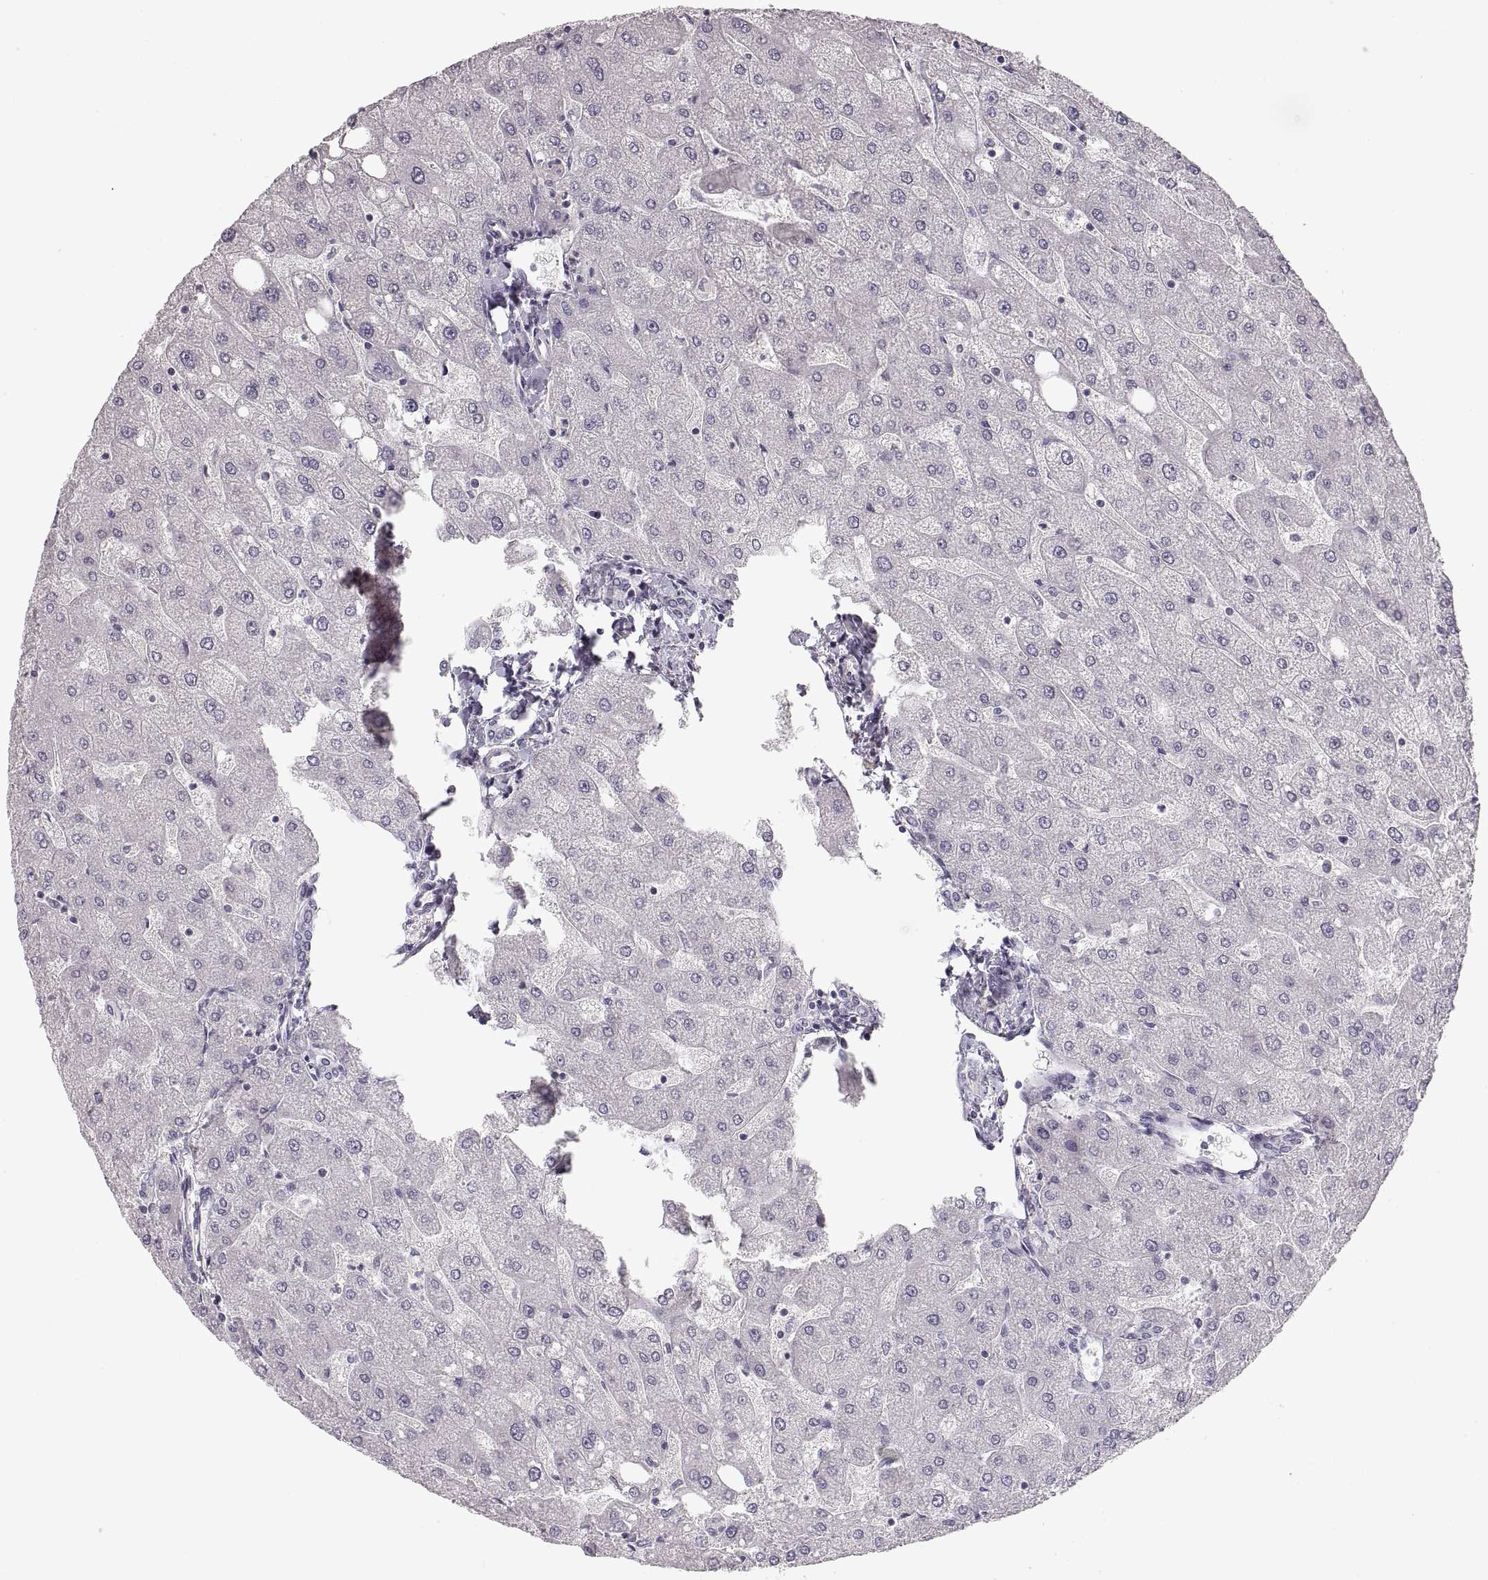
{"staining": {"intensity": "negative", "quantity": "none", "location": "none"}, "tissue": "liver", "cell_type": "Cholangiocytes", "image_type": "normal", "snomed": [{"axis": "morphology", "description": "Normal tissue, NOS"}, {"axis": "topography", "description": "Liver"}], "caption": "Immunohistochemical staining of normal human liver displays no significant expression in cholangiocytes. The staining is performed using DAB (3,3'-diaminobenzidine) brown chromogen with nuclei counter-stained in using hematoxylin.", "gene": "PCSK2", "patient": {"sex": "male", "age": 67}}